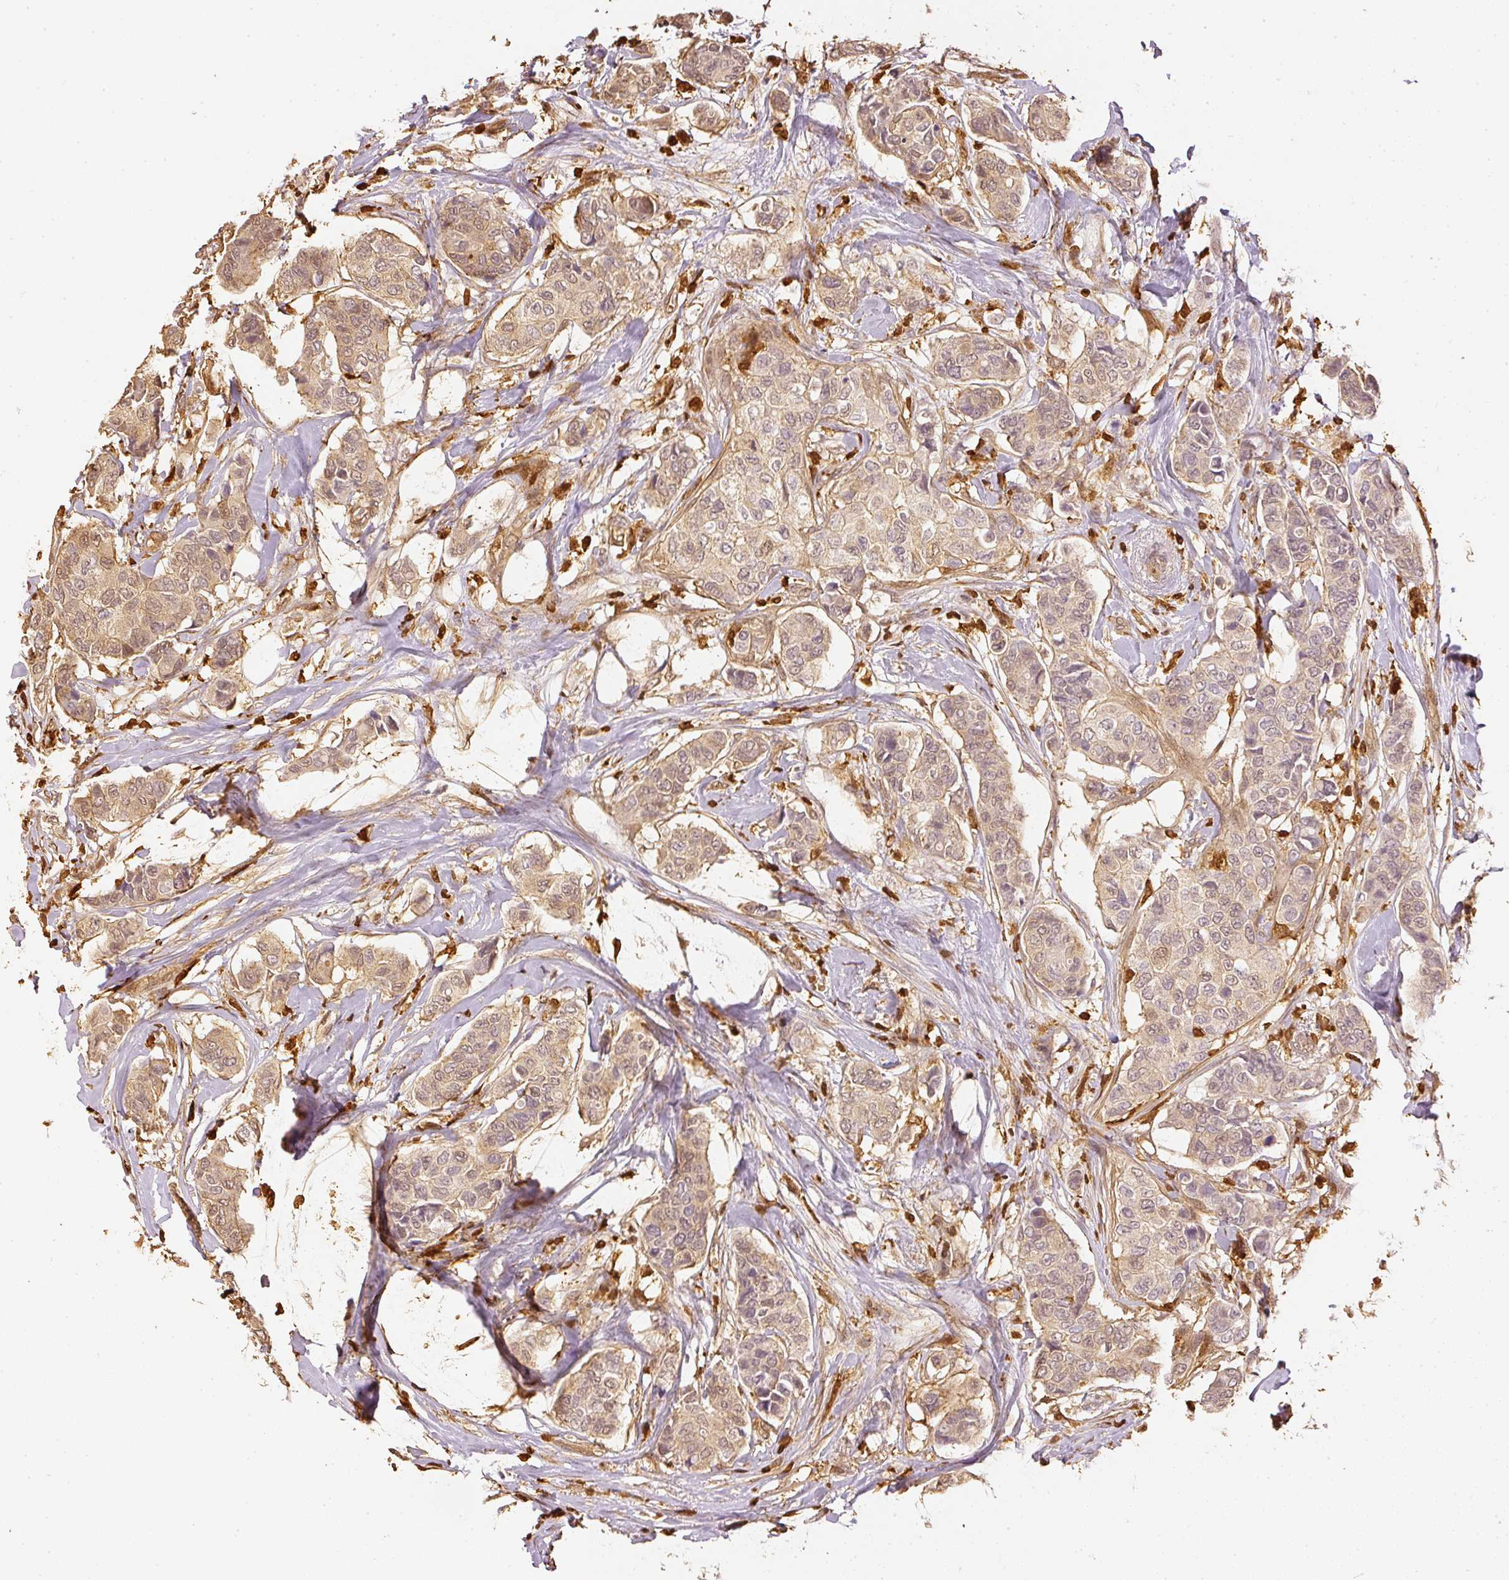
{"staining": {"intensity": "weak", "quantity": ">75%", "location": "cytoplasmic/membranous,nuclear"}, "tissue": "breast cancer", "cell_type": "Tumor cells", "image_type": "cancer", "snomed": [{"axis": "morphology", "description": "Lobular carcinoma"}, {"axis": "topography", "description": "Breast"}], "caption": "Breast lobular carcinoma stained for a protein reveals weak cytoplasmic/membranous and nuclear positivity in tumor cells.", "gene": "PFN1", "patient": {"sex": "female", "age": 51}}